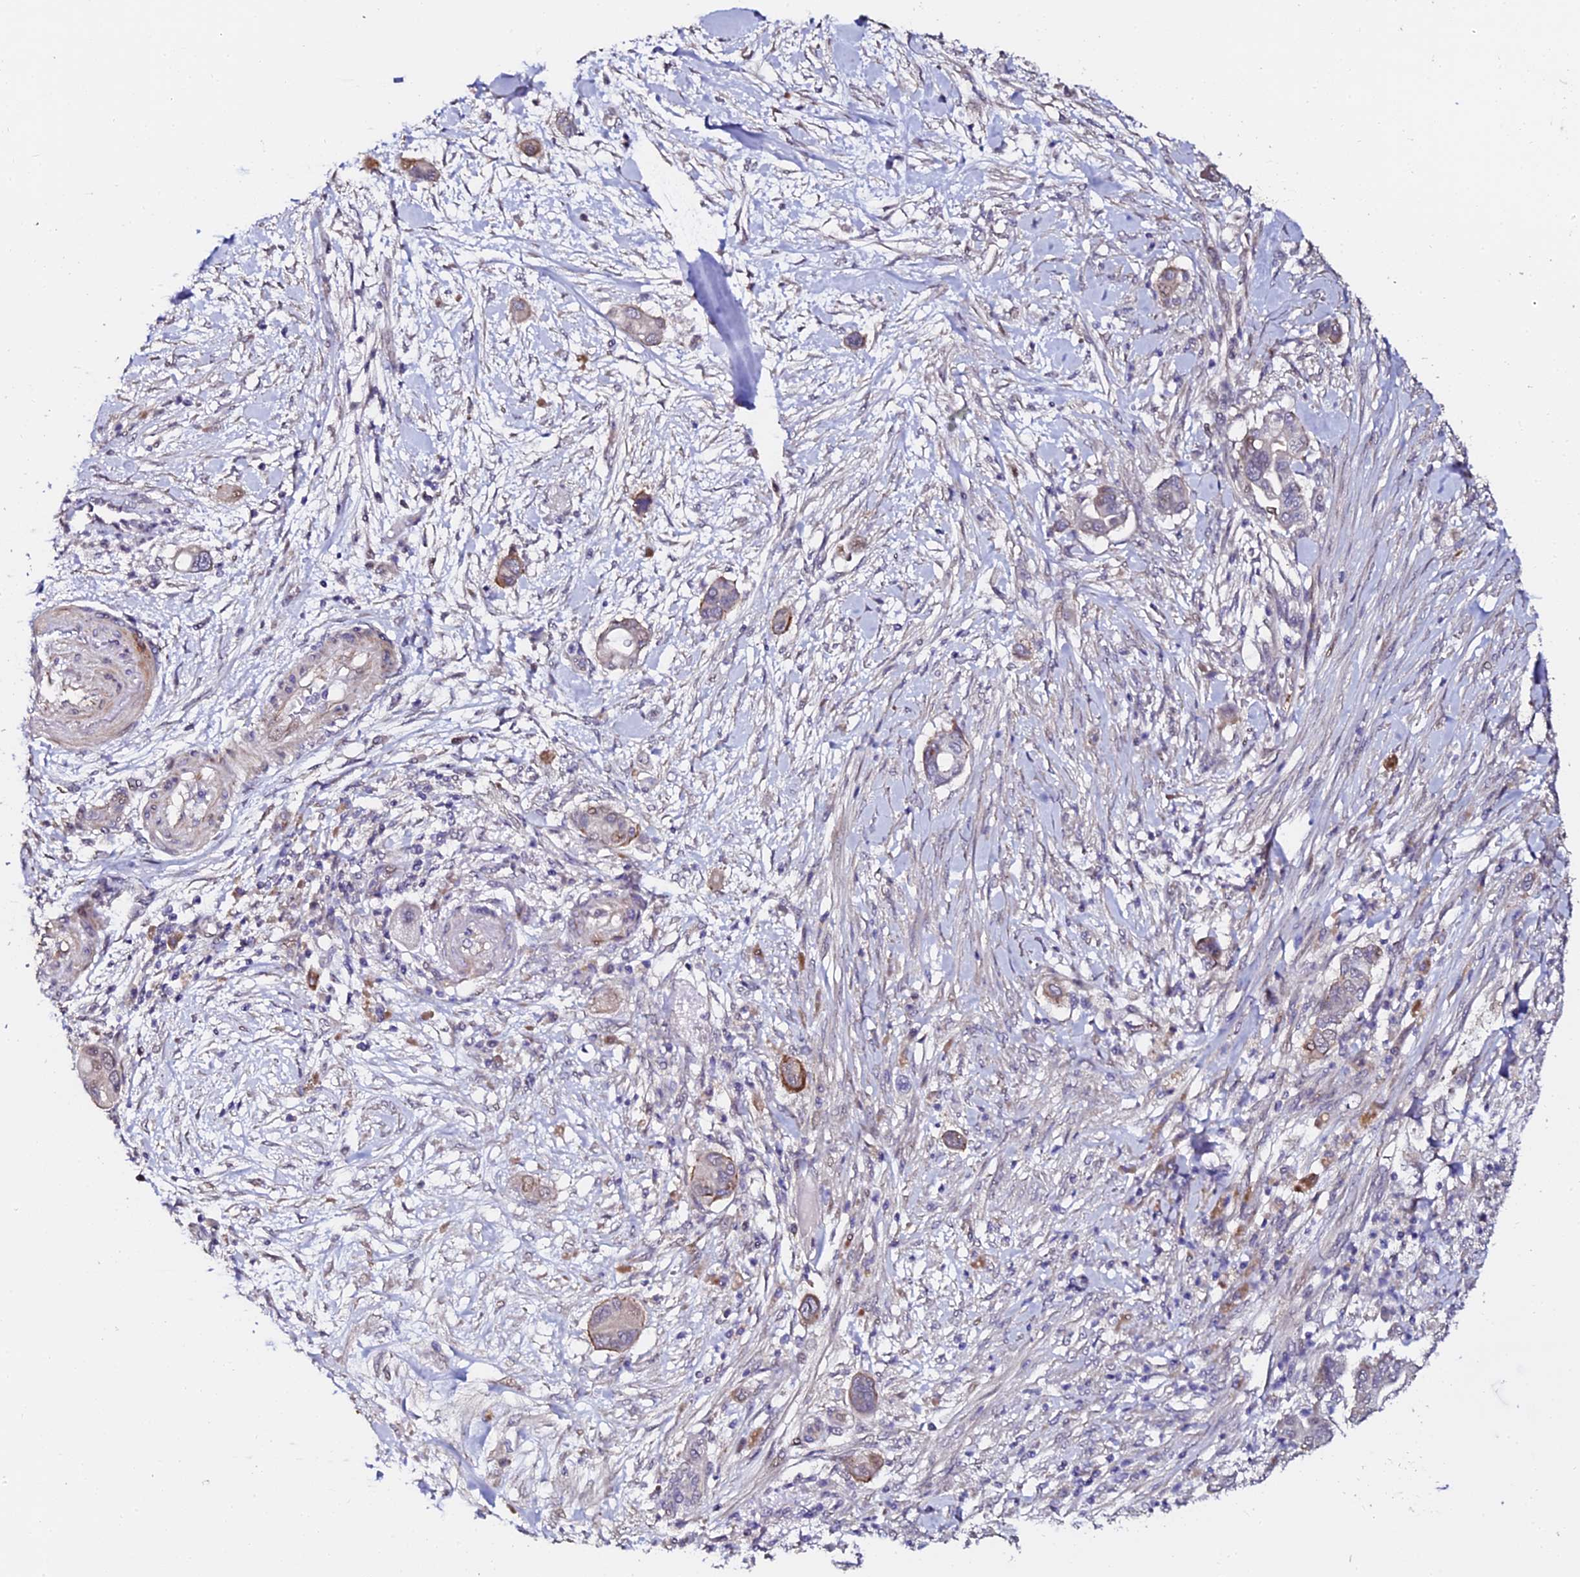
{"staining": {"intensity": "negative", "quantity": "none", "location": "none"}, "tissue": "pancreatic cancer", "cell_type": "Tumor cells", "image_type": "cancer", "snomed": [{"axis": "morphology", "description": "Adenocarcinoma, NOS"}, {"axis": "topography", "description": "Pancreas"}], "caption": "Immunohistochemistry (IHC) histopathology image of neoplastic tissue: human adenocarcinoma (pancreatic) stained with DAB (3,3'-diaminobenzidine) displays no significant protein staining in tumor cells. (DAB immunohistochemistry with hematoxylin counter stain).", "gene": "GPN3", "patient": {"sex": "male", "age": 68}}